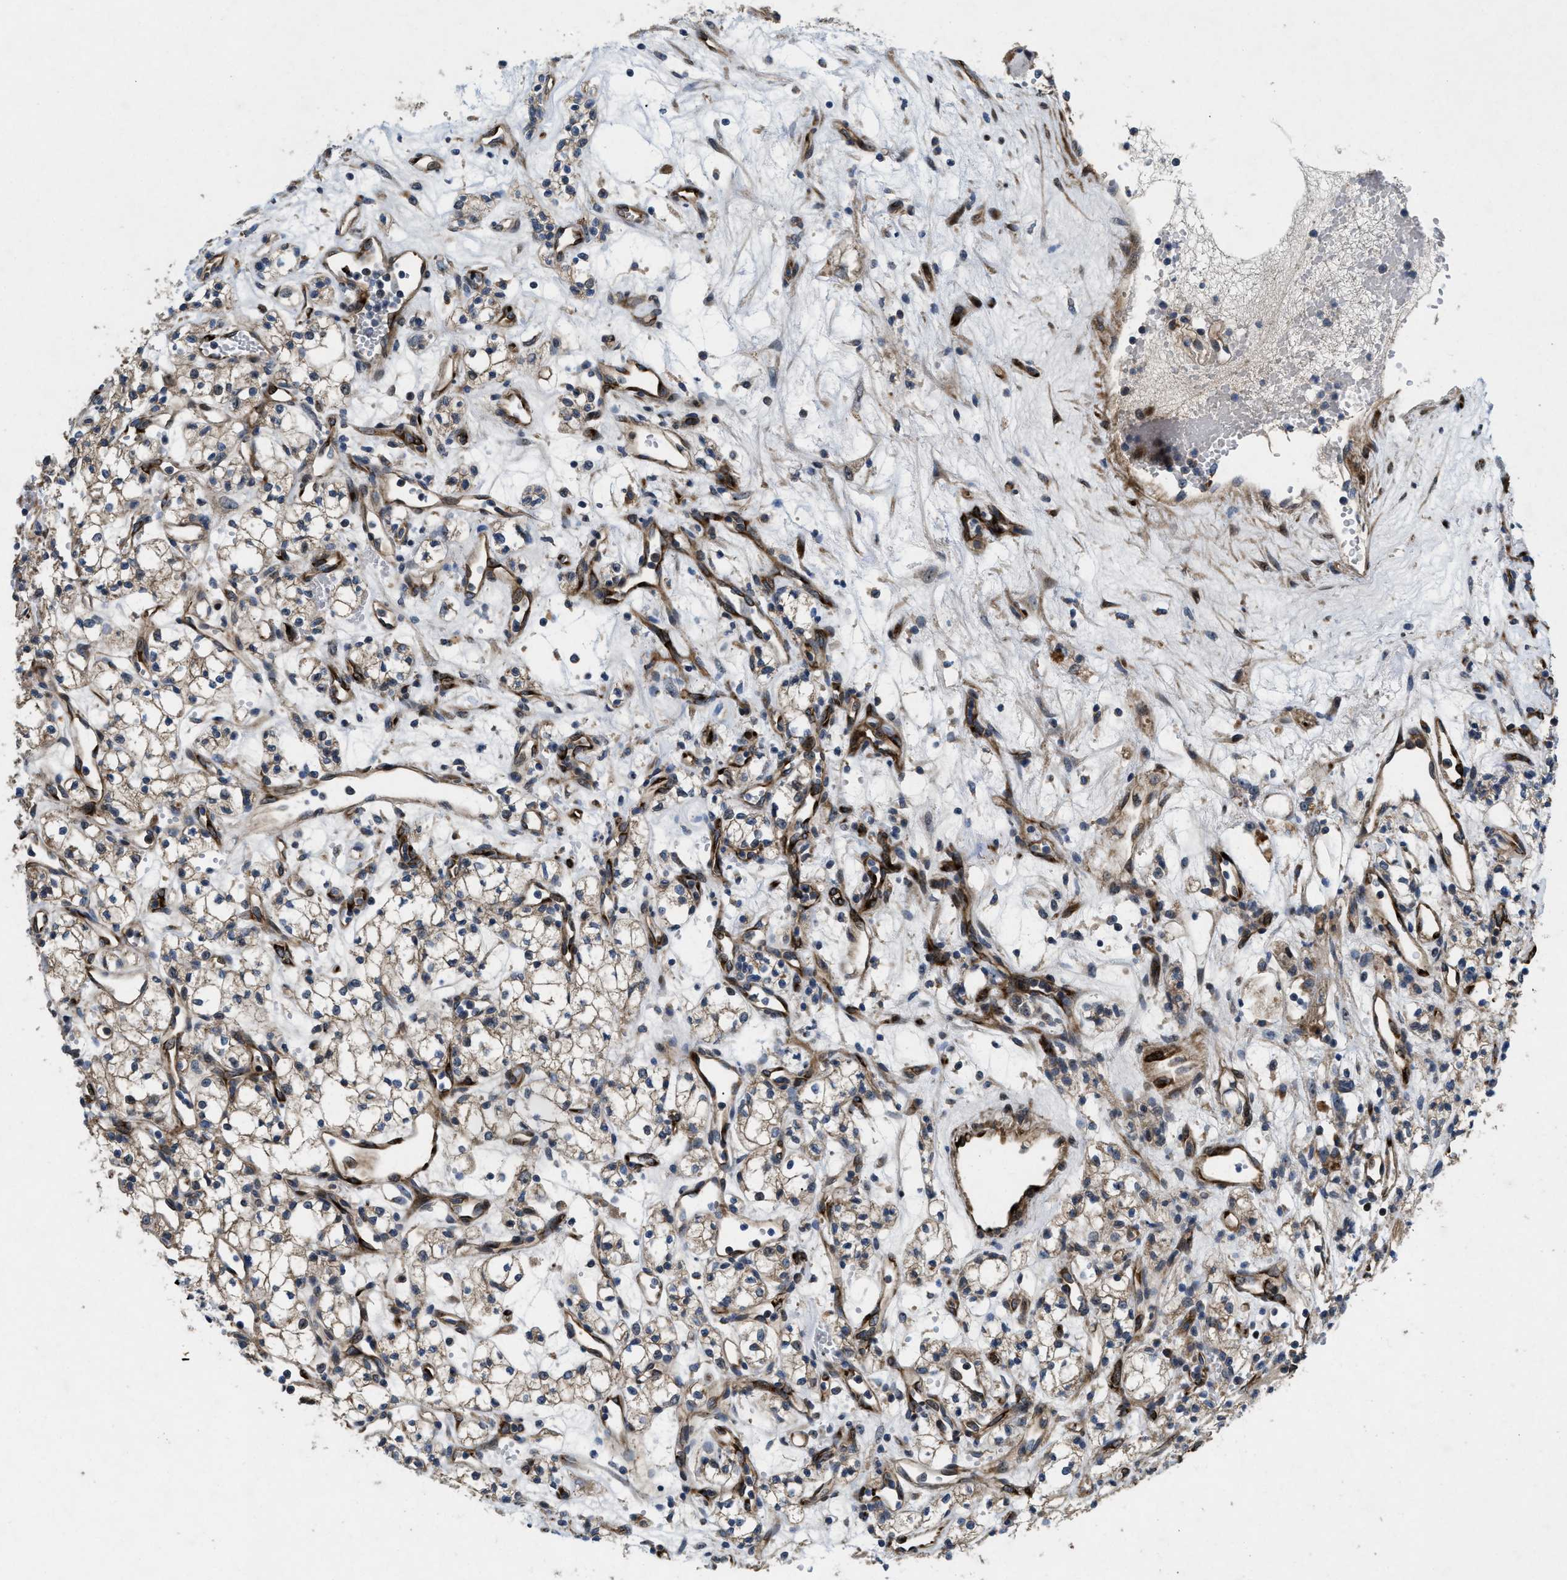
{"staining": {"intensity": "weak", "quantity": ">75%", "location": "cytoplasmic/membranous"}, "tissue": "renal cancer", "cell_type": "Tumor cells", "image_type": "cancer", "snomed": [{"axis": "morphology", "description": "Adenocarcinoma, NOS"}, {"axis": "topography", "description": "Kidney"}], "caption": "A brown stain labels weak cytoplasmic/membranous positivity of a protein in adenocarcinoma (renal) tumor cells.", "gene": "HSPA12B", "patient": {"sex": "male", "age": 59}}